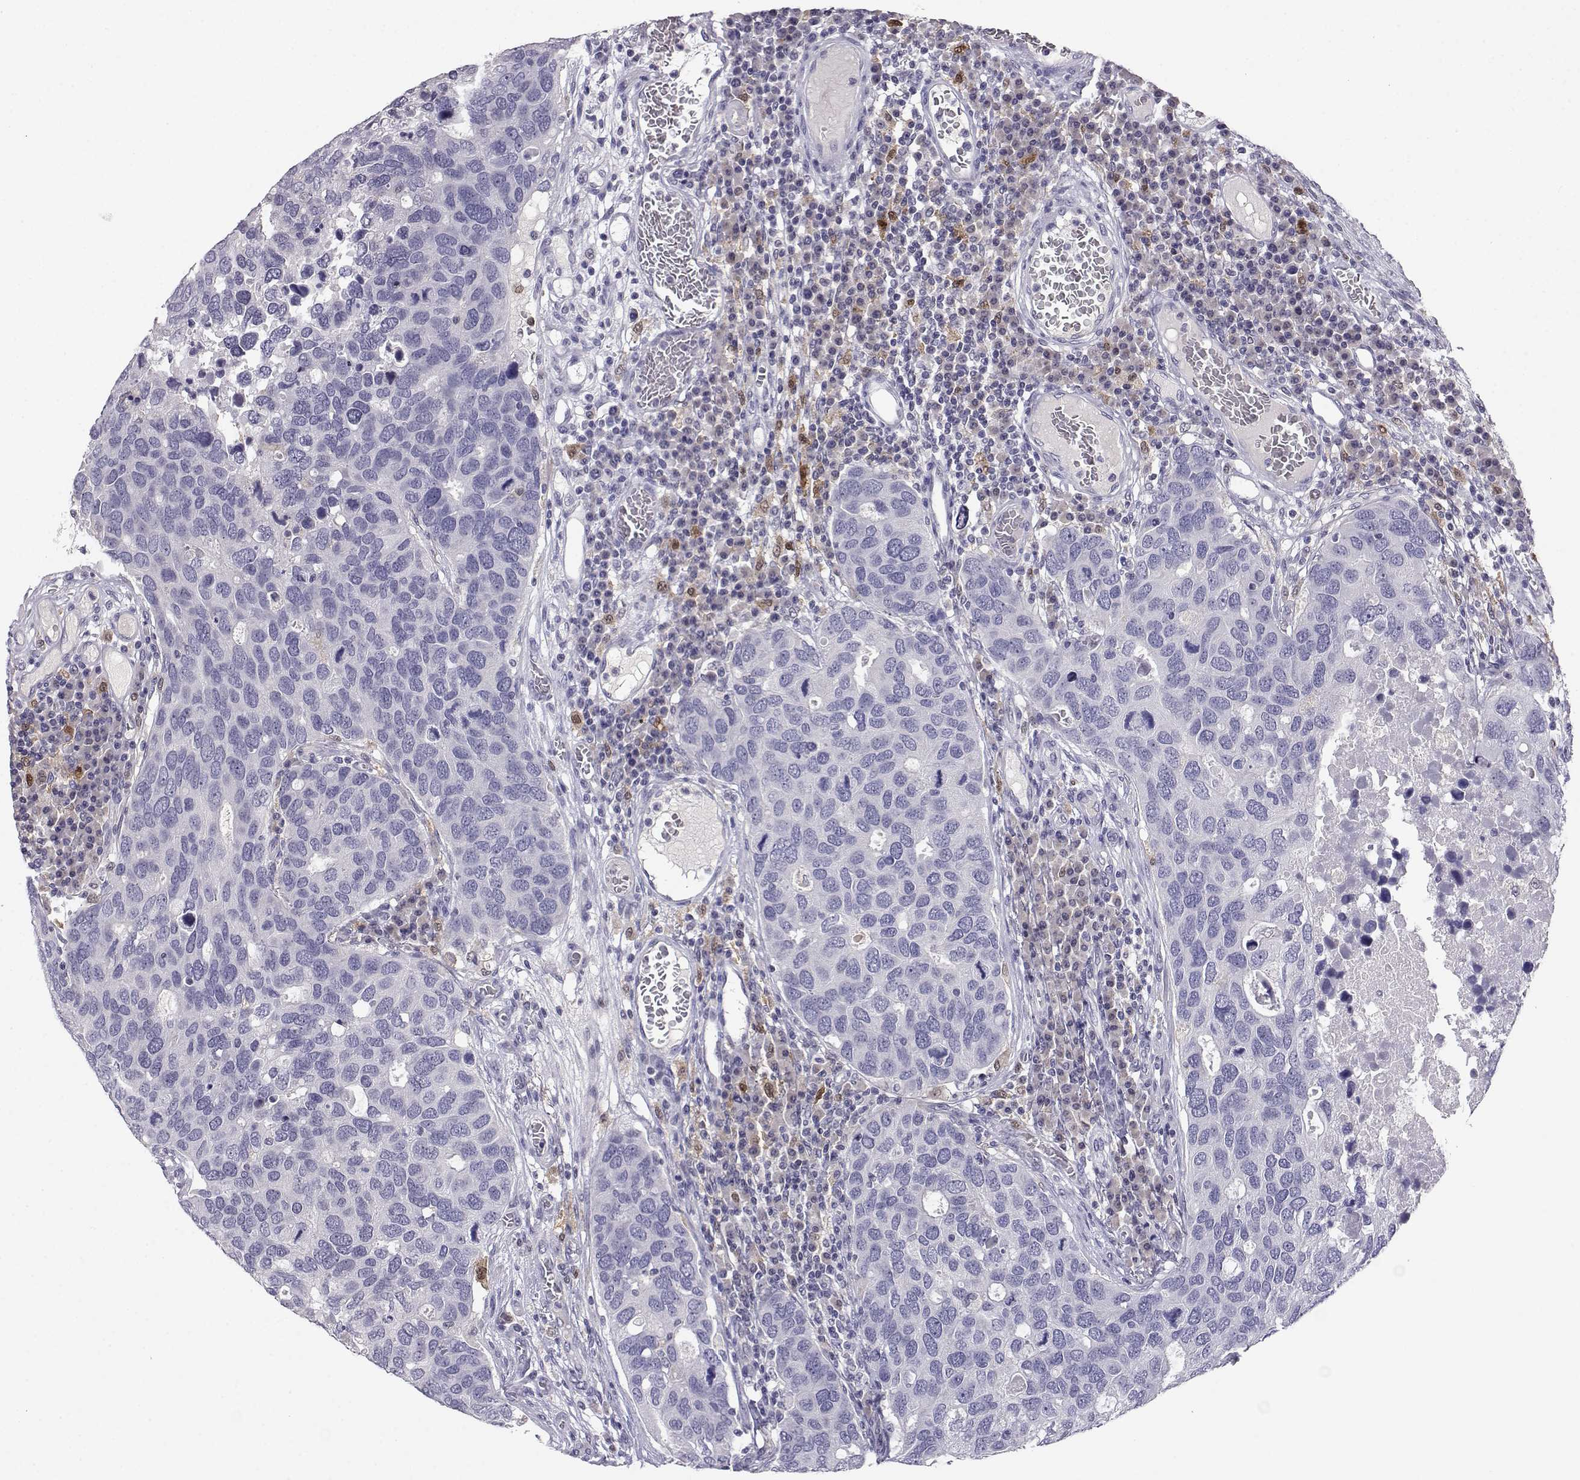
{"staining": {"intensity": "negative", "quantity": "none", "location": "none"}, "tissue": "breast cancer", "cell_type": "Tumor cells", "image_type": "cancer", "snomed": [{"axis": "morphology", "description": "Duct carcinoma"}, {"axis": "topography", "description": "Breast"}], "caption": "Breast cancer was stained to show a protein in brown. There is no significant expression in tumor cells.", "gene": "AKR1B1", "patient": {"sex": "female", "age": 83}}